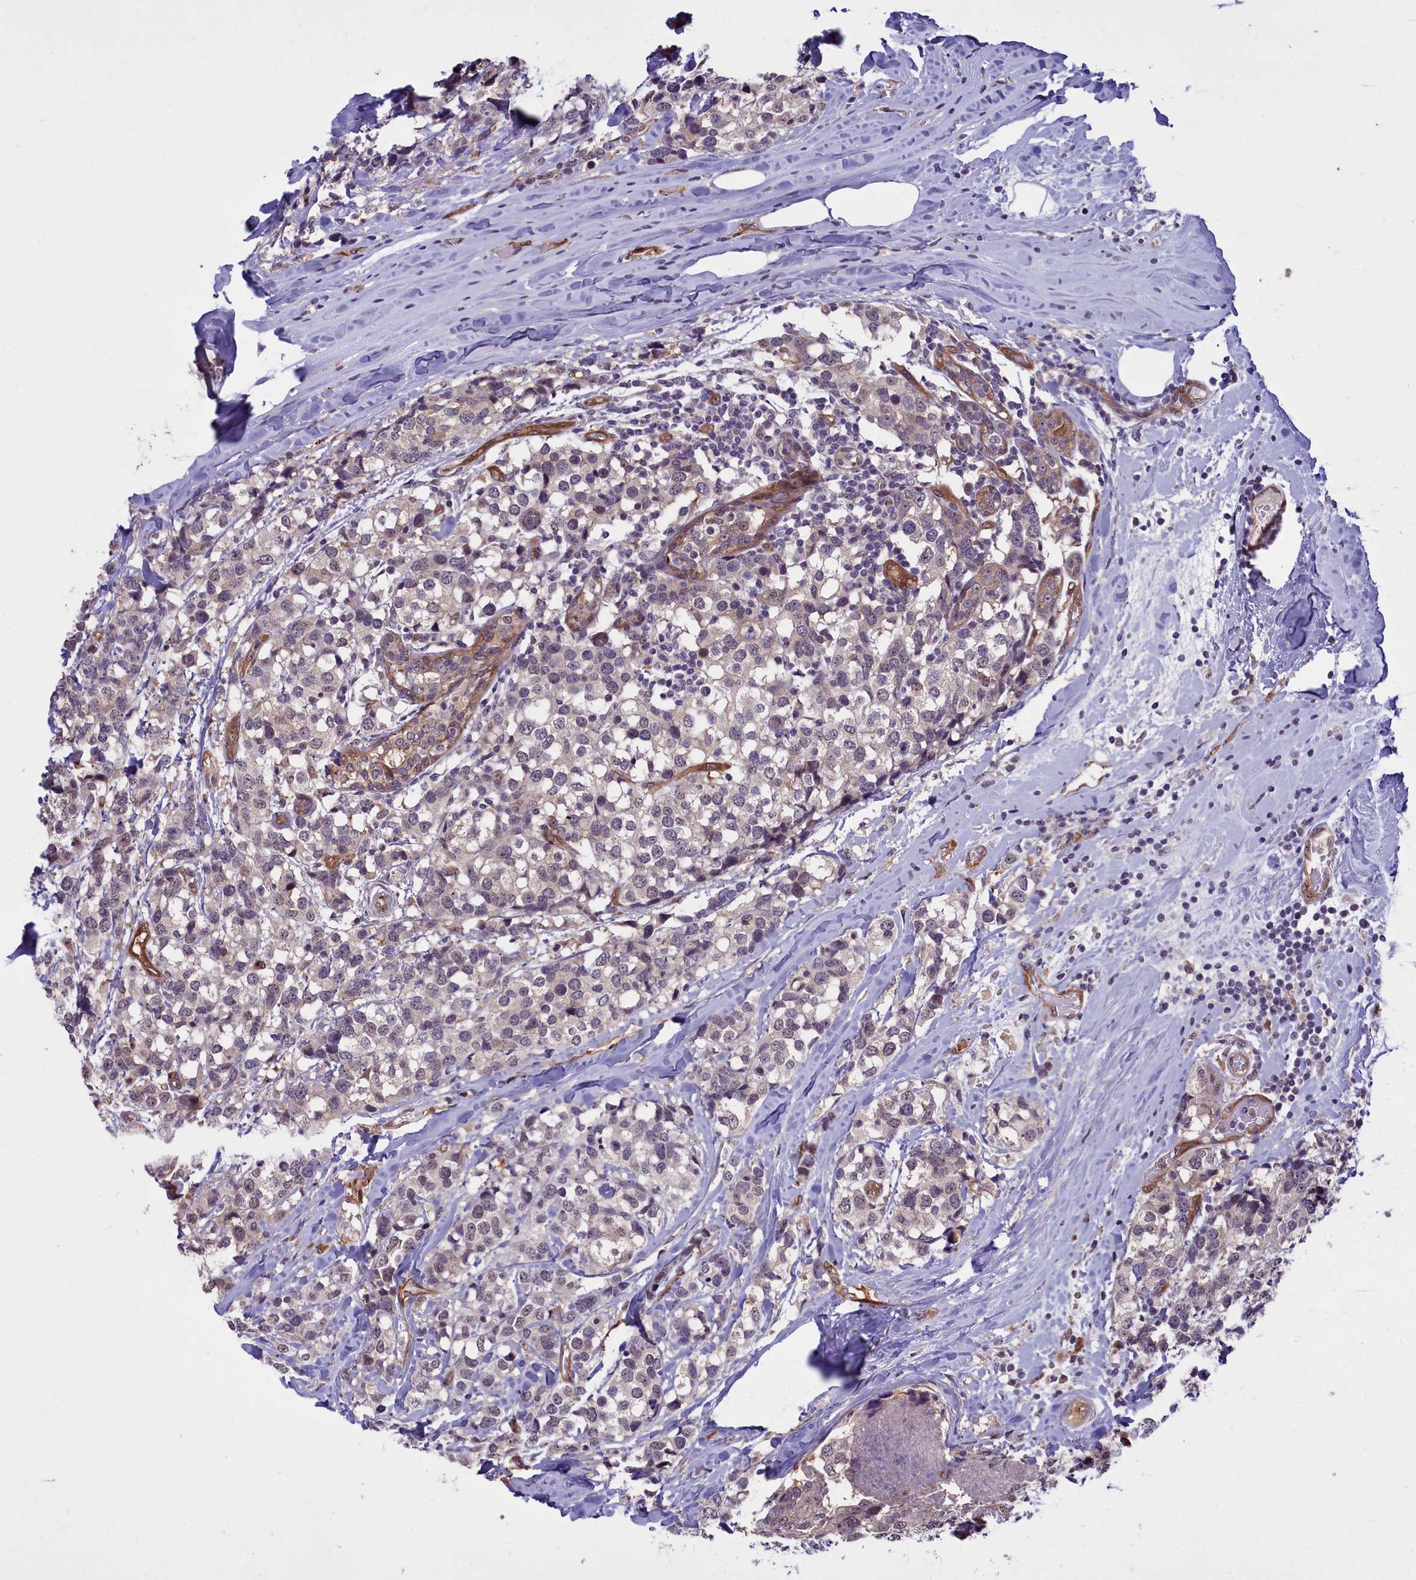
{"staining": {"intensity": "weak", "quantity": "<25%", "location": "cytoplasmic/membranous"}, "tissue": "breast cancer", "cell_type": "Tumor cells", "image_type": "cancer", "snomed": [{"axis": "morphology", "description": "Lobular carcinoma"}, {"axis": "topography", "description": "Breast"}], "caption": "Breast lobular carcinoma was stained to show a protein in brown. There is no significant positivity in tumor cells. (DAB (3,3'-diaminobenzidine) immunohistochemistry, high magnification).", "gene": "BCAR1", "patient": {"sex": "female", "age": 59}}